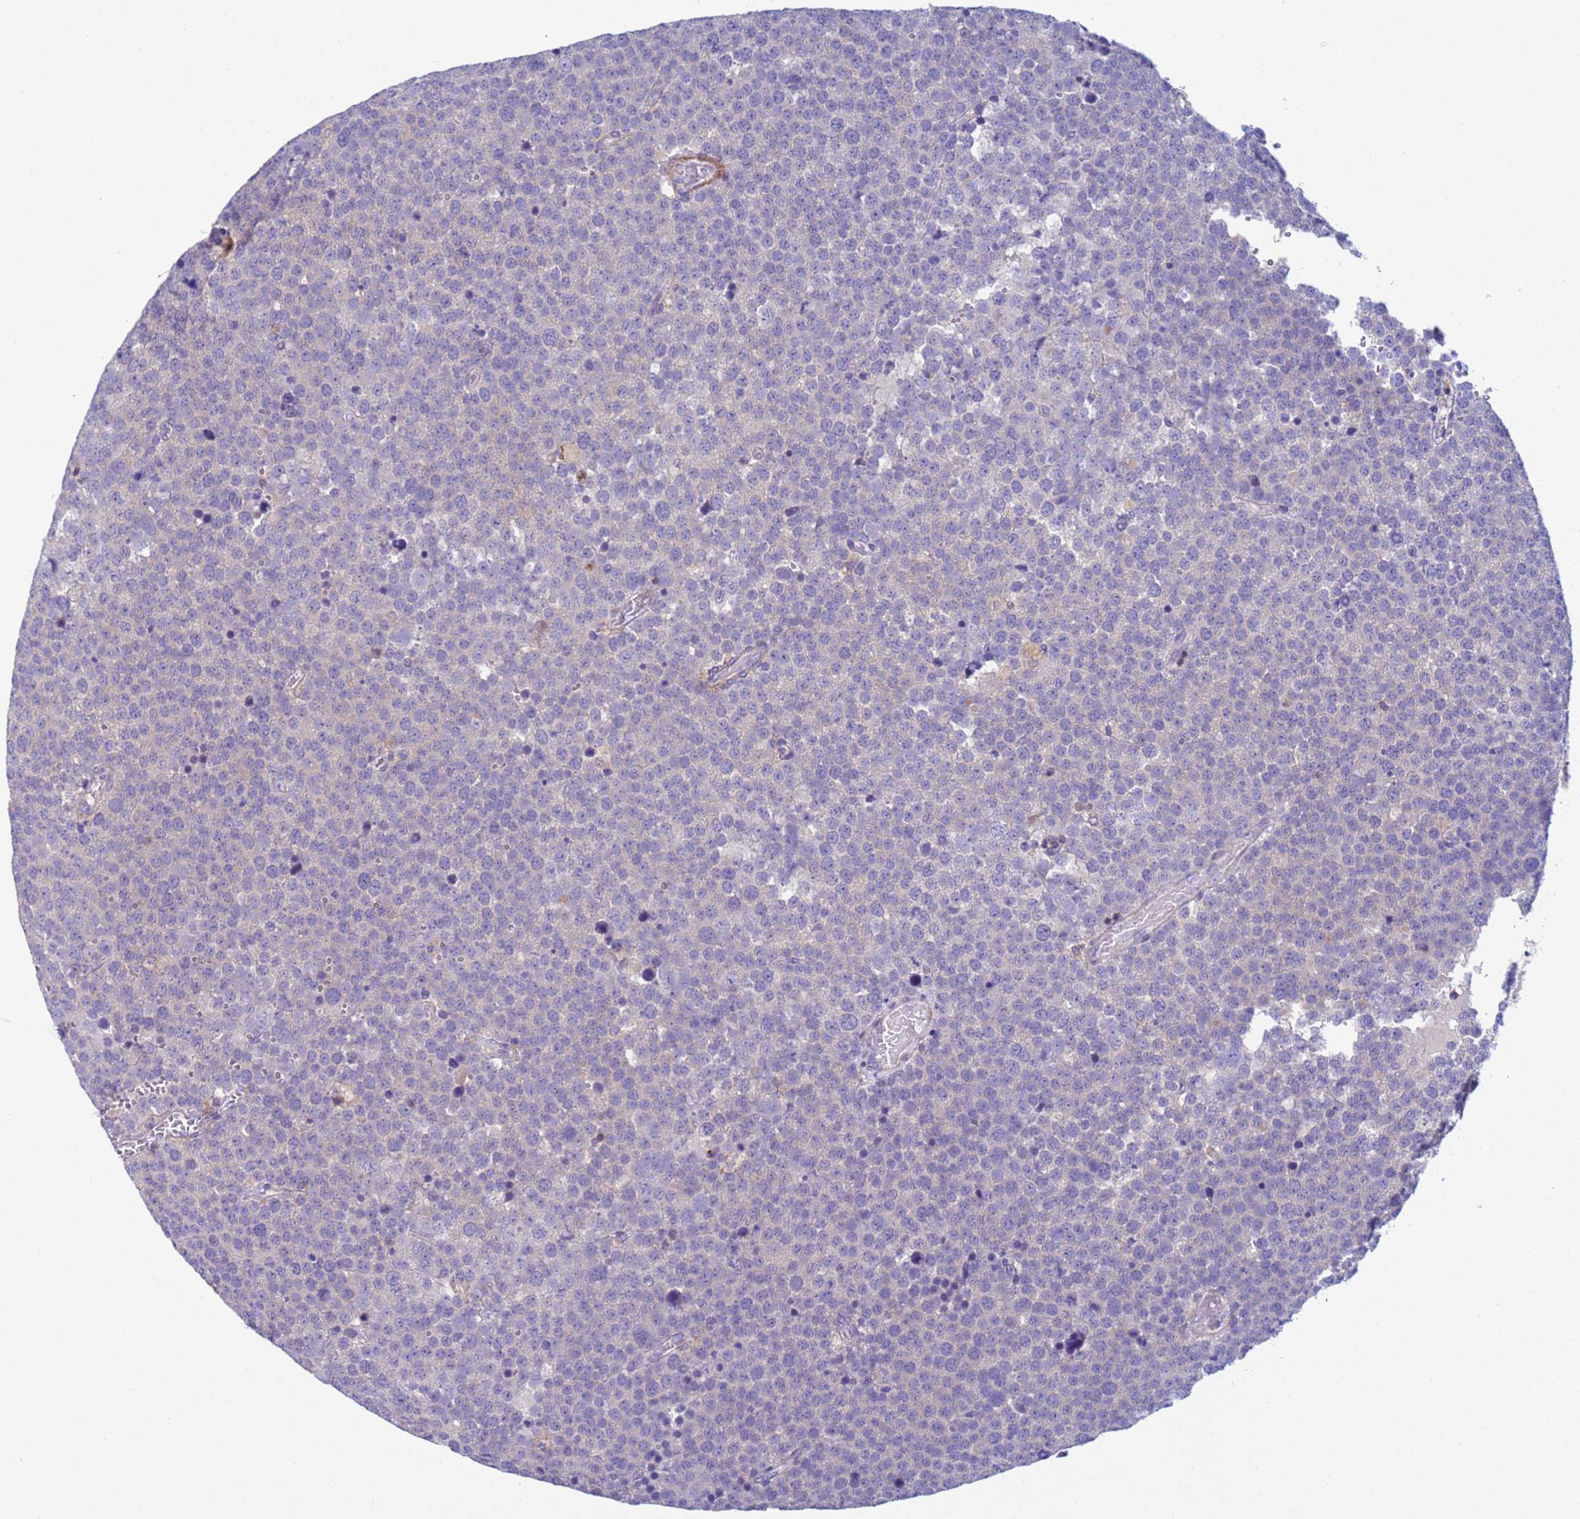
{"staining": {"intensity": "negative", "quantity": "none", "location": "none"}, "tissue": "testis cancer", "cell_type": "Tumor cells", "image_type": "cancer", "snomed": [{"axis": "morphology", "description": "Seminoma, NOS"}, {"axis": "topography", "description": "Testis"}], "caption": "There is no significant staining in tumor cells of testis seminoma.", "gene": "KLHL13", "patient": {"sex": "male", "age": 71}}